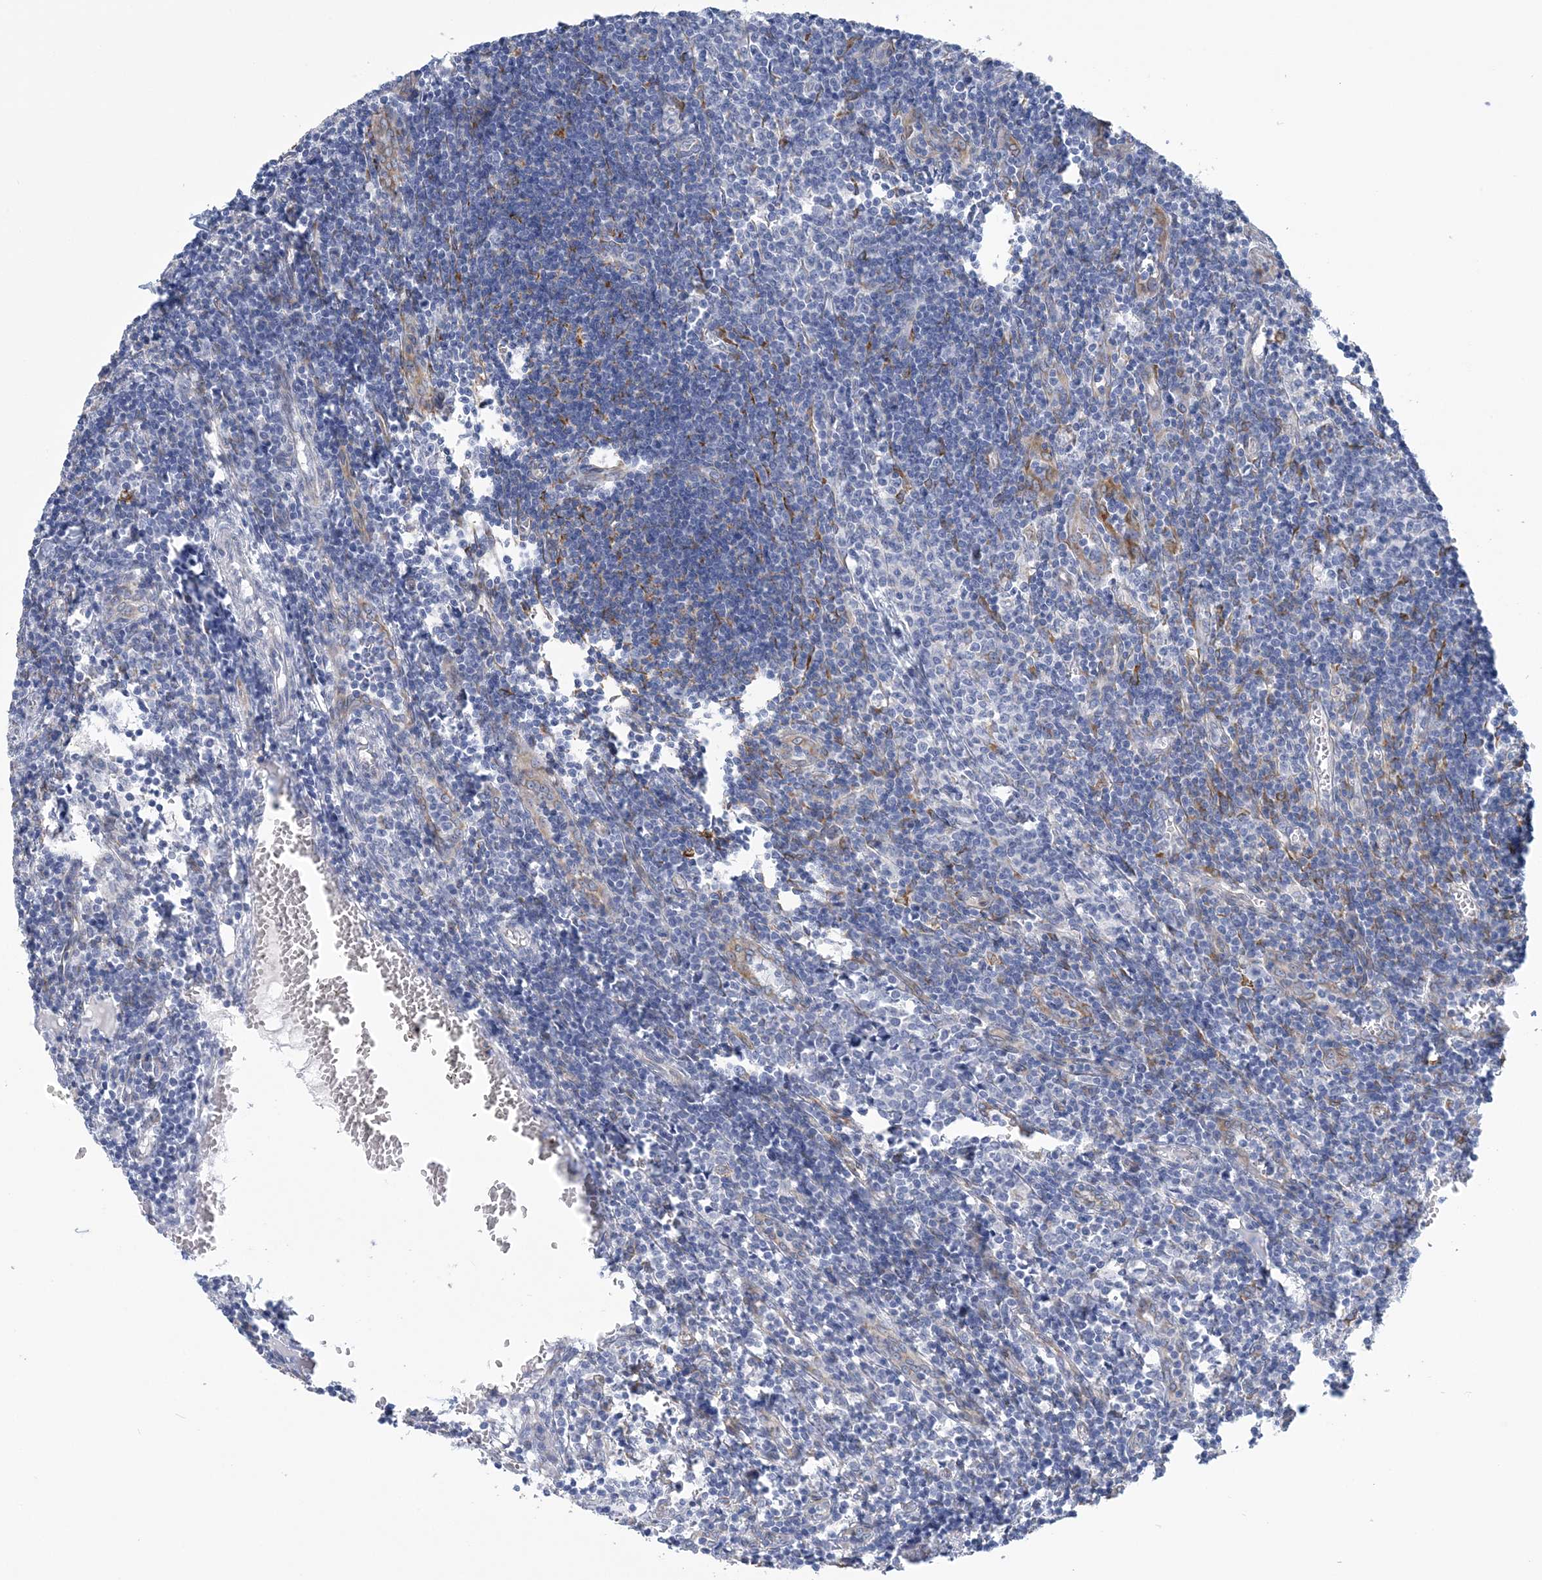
{"staining": {"intensity": "negative", "quantity": "none", "location": "none"}, "tissue": "lymph node", "cell_type": "Germinal center cells", "image_type": "normal", "snomed": [{"axis": "morphology", "description": "Normal tissue, NOS"}, {"axis": "morphology", "description": "Malignant melanoma, Metastatic site"}, {"axis": "topography", "description": "Lymph node"}], "caption": "Immunohistochemical staining of unremarkable lymph node shows no significant staining in germinal center cells. (Stains: DAB immunohistochemistry (IHC) with hematoxylin counter stain, Microscopy: brightfield microscopy at high magnification).", "gene": "PLEKHG4B", "patient": {"sex": "male", "age": 41}}